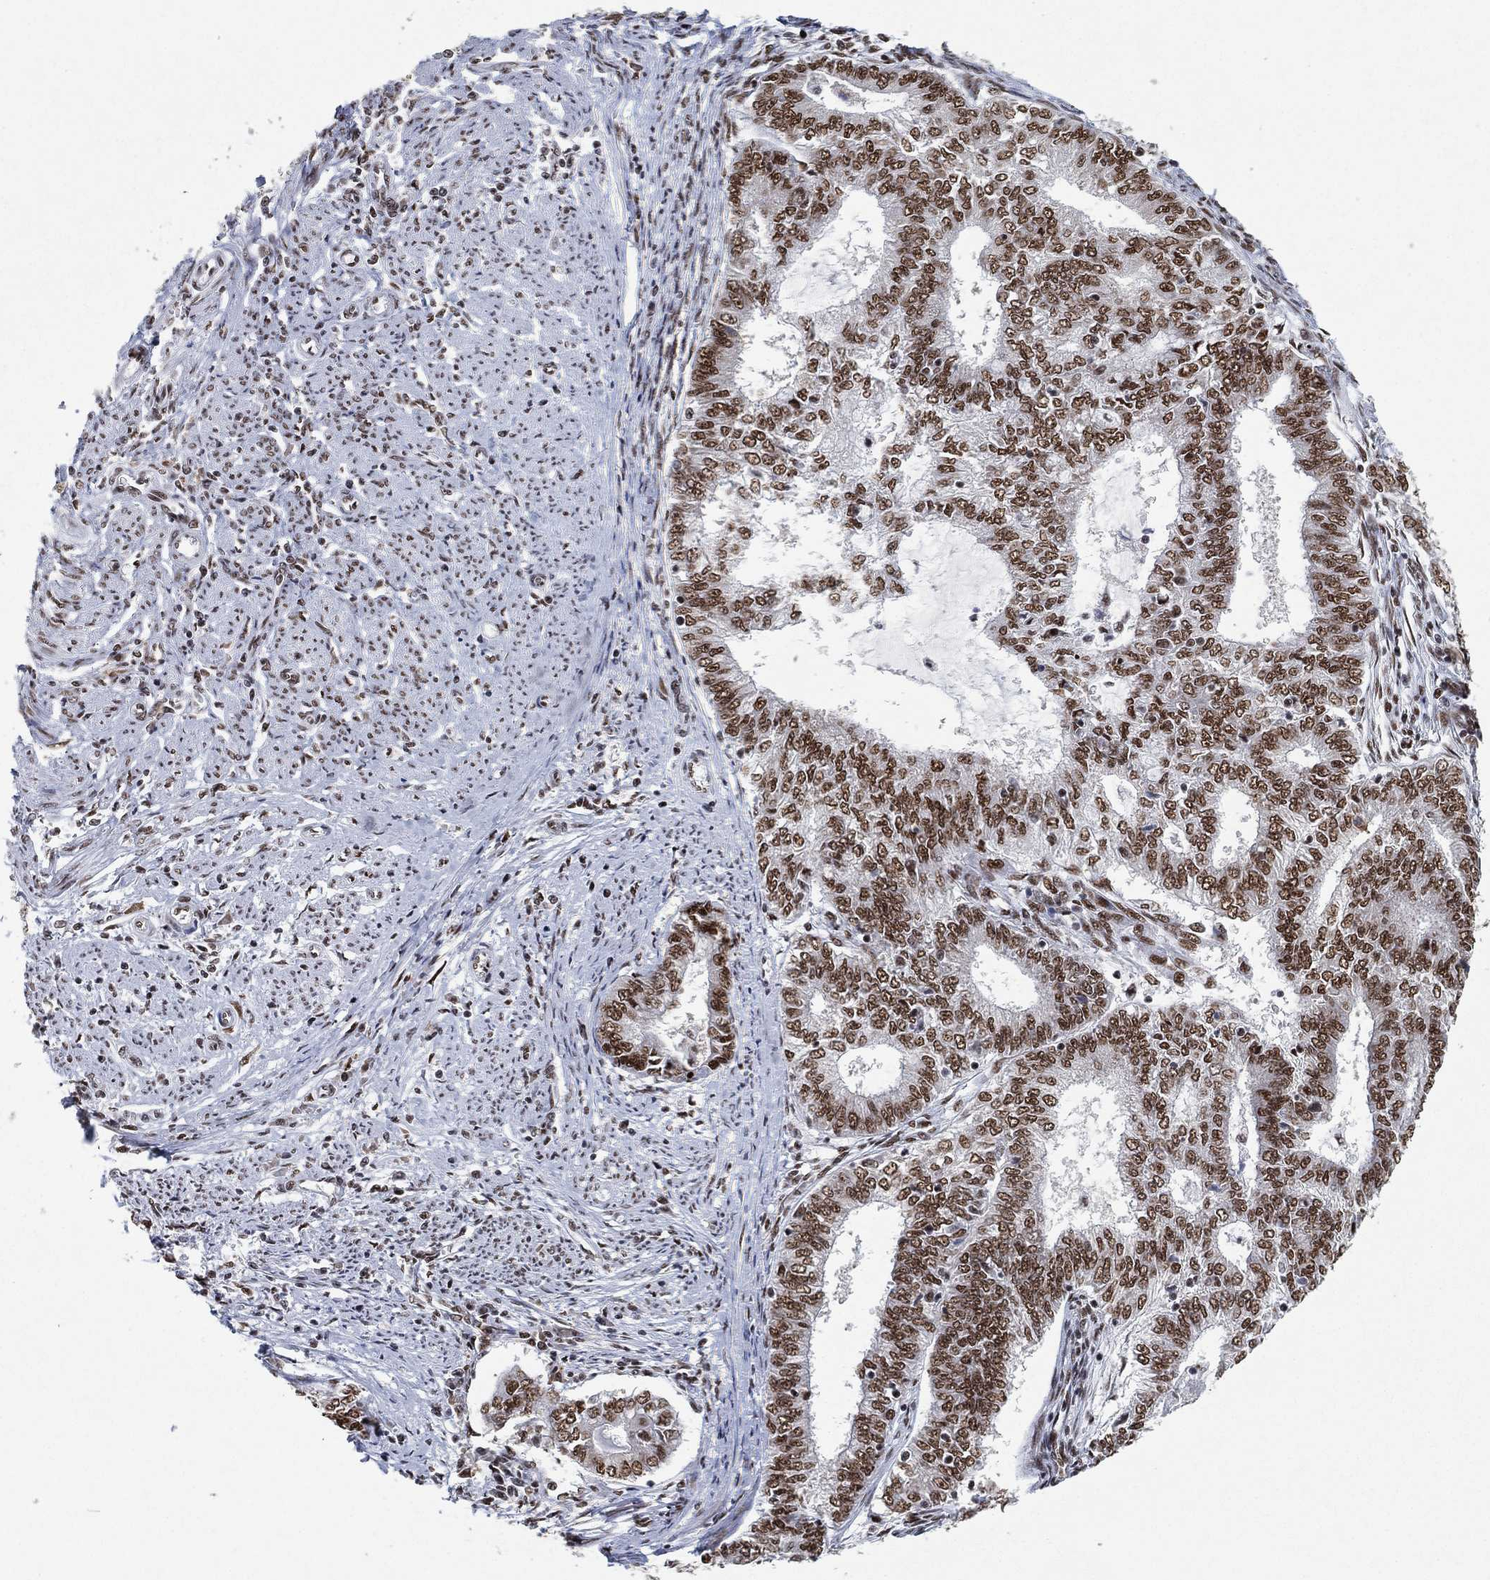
{"staining": {"intensity": "moderate", "quantity": ">75%", "location": "nuclear"}, "tissue": "endometrial cancer", "cell_type": "Tumor cells", "image_type": "cancer", "snomed": [{"axis": "morphology", "description": "Adenocarcinoma, NOS"}, {"axis": "topography", "description": "Endometrium"}], "caption": "Human adenocarcinoma (endometrial) stained for a protein (brown) shows moderate nuclear positive expression in about >75% of tumor cells.", "gene": "DDX27", "patient": {"sex": "female", "age": 62}}